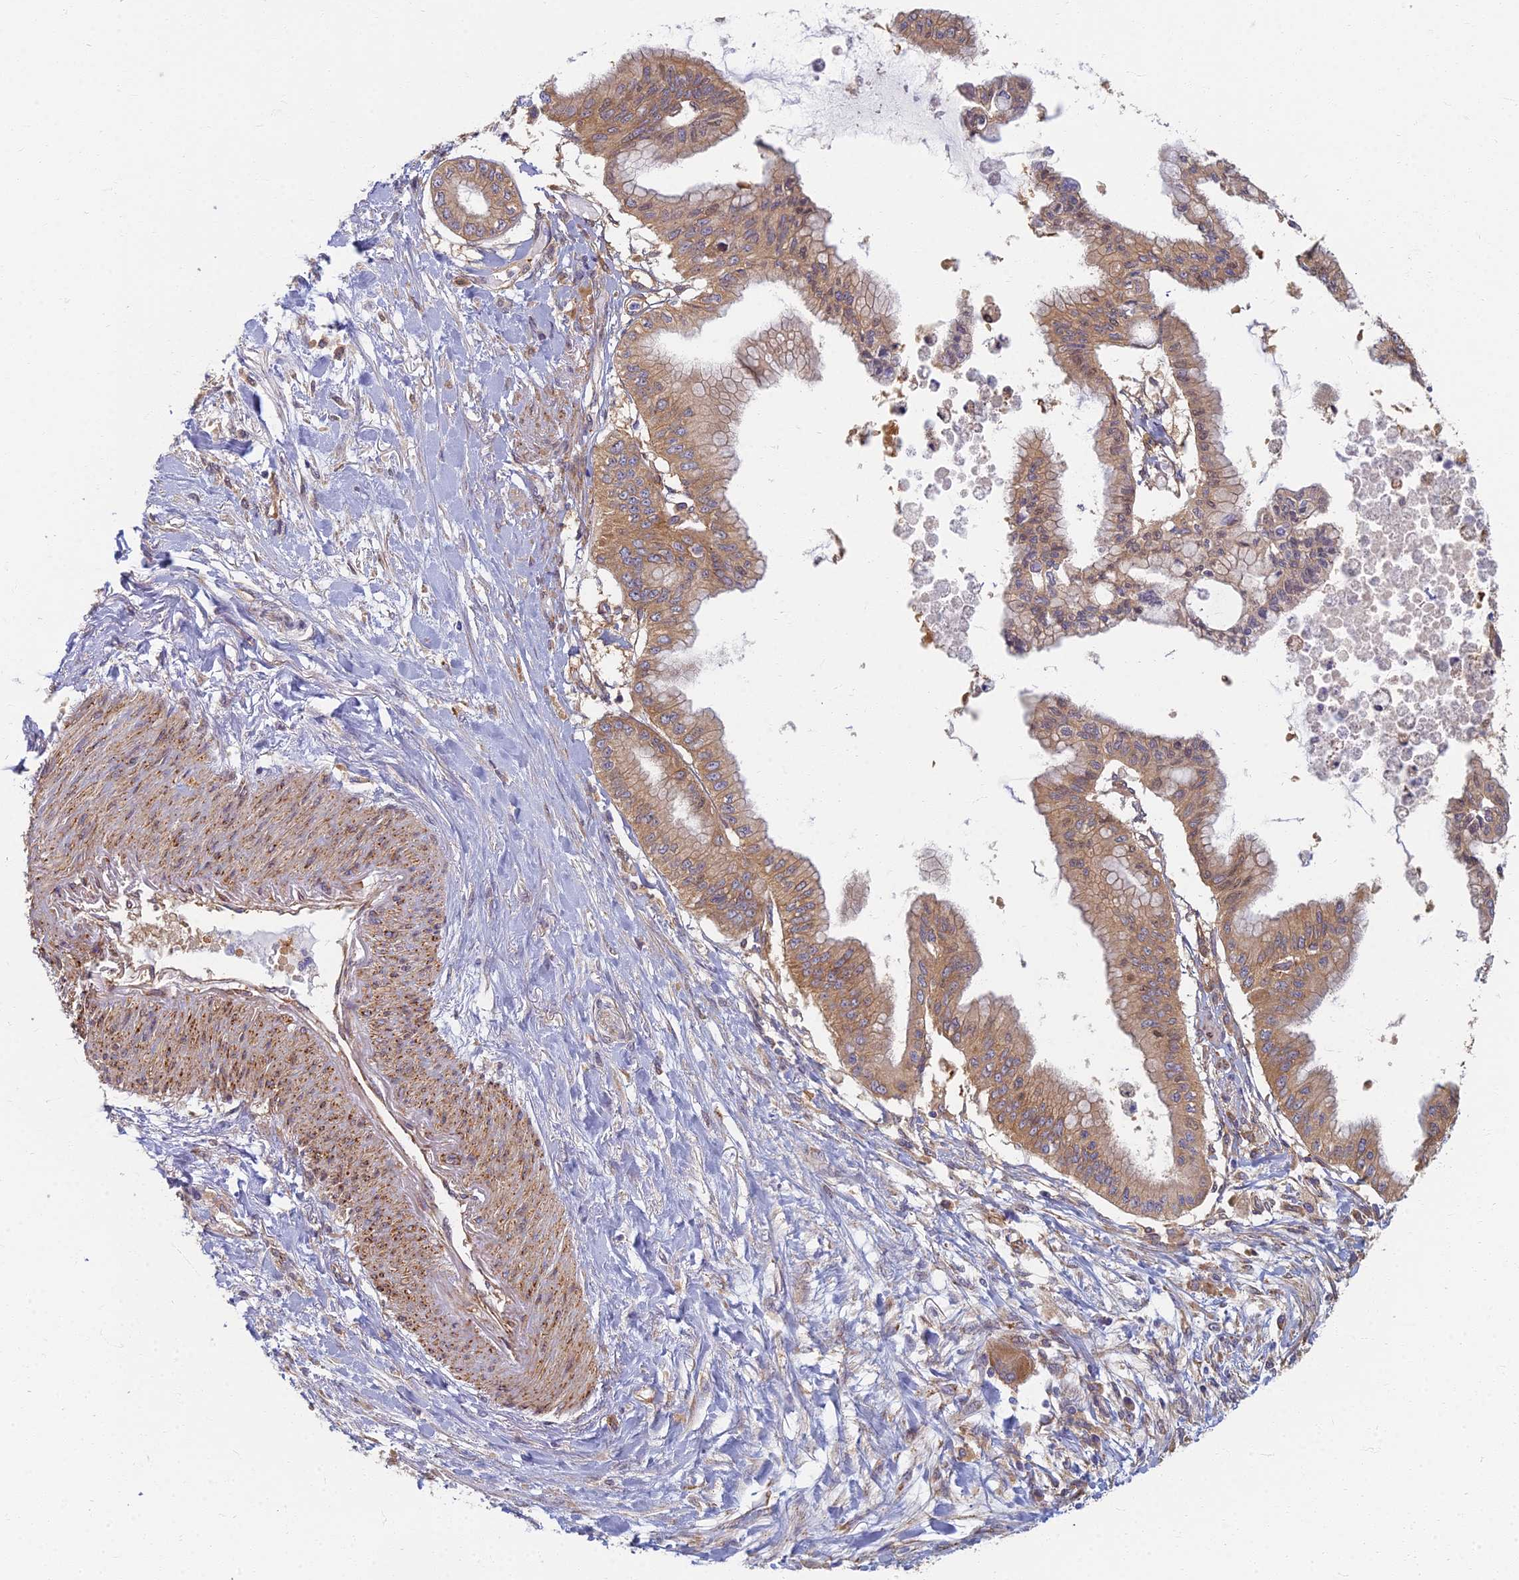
{"staining": {"intensity": "moderate", "quantity": ">75%", "location": "cytoplasmic/membranous"}, "tissue": "pancreatic cancer", "cell_type": "Tumor cells", "image_type": "cancer", "snomed": [{"axis": "morphology", "description": "Adenocarcinoma, NOS"}, {"axis": "topography", "description": "Pancreas"}], "caption": "Tumor cells show medium levels of moderate cytoplasmic/membranous staining in approximately >75% of cells in adenocarcinoma (pancreatic). The protein is shown in brown color, while the nuclei are stained blue.", "gene": "RBSN", "patient": {"sex": "male", "age": 46}}